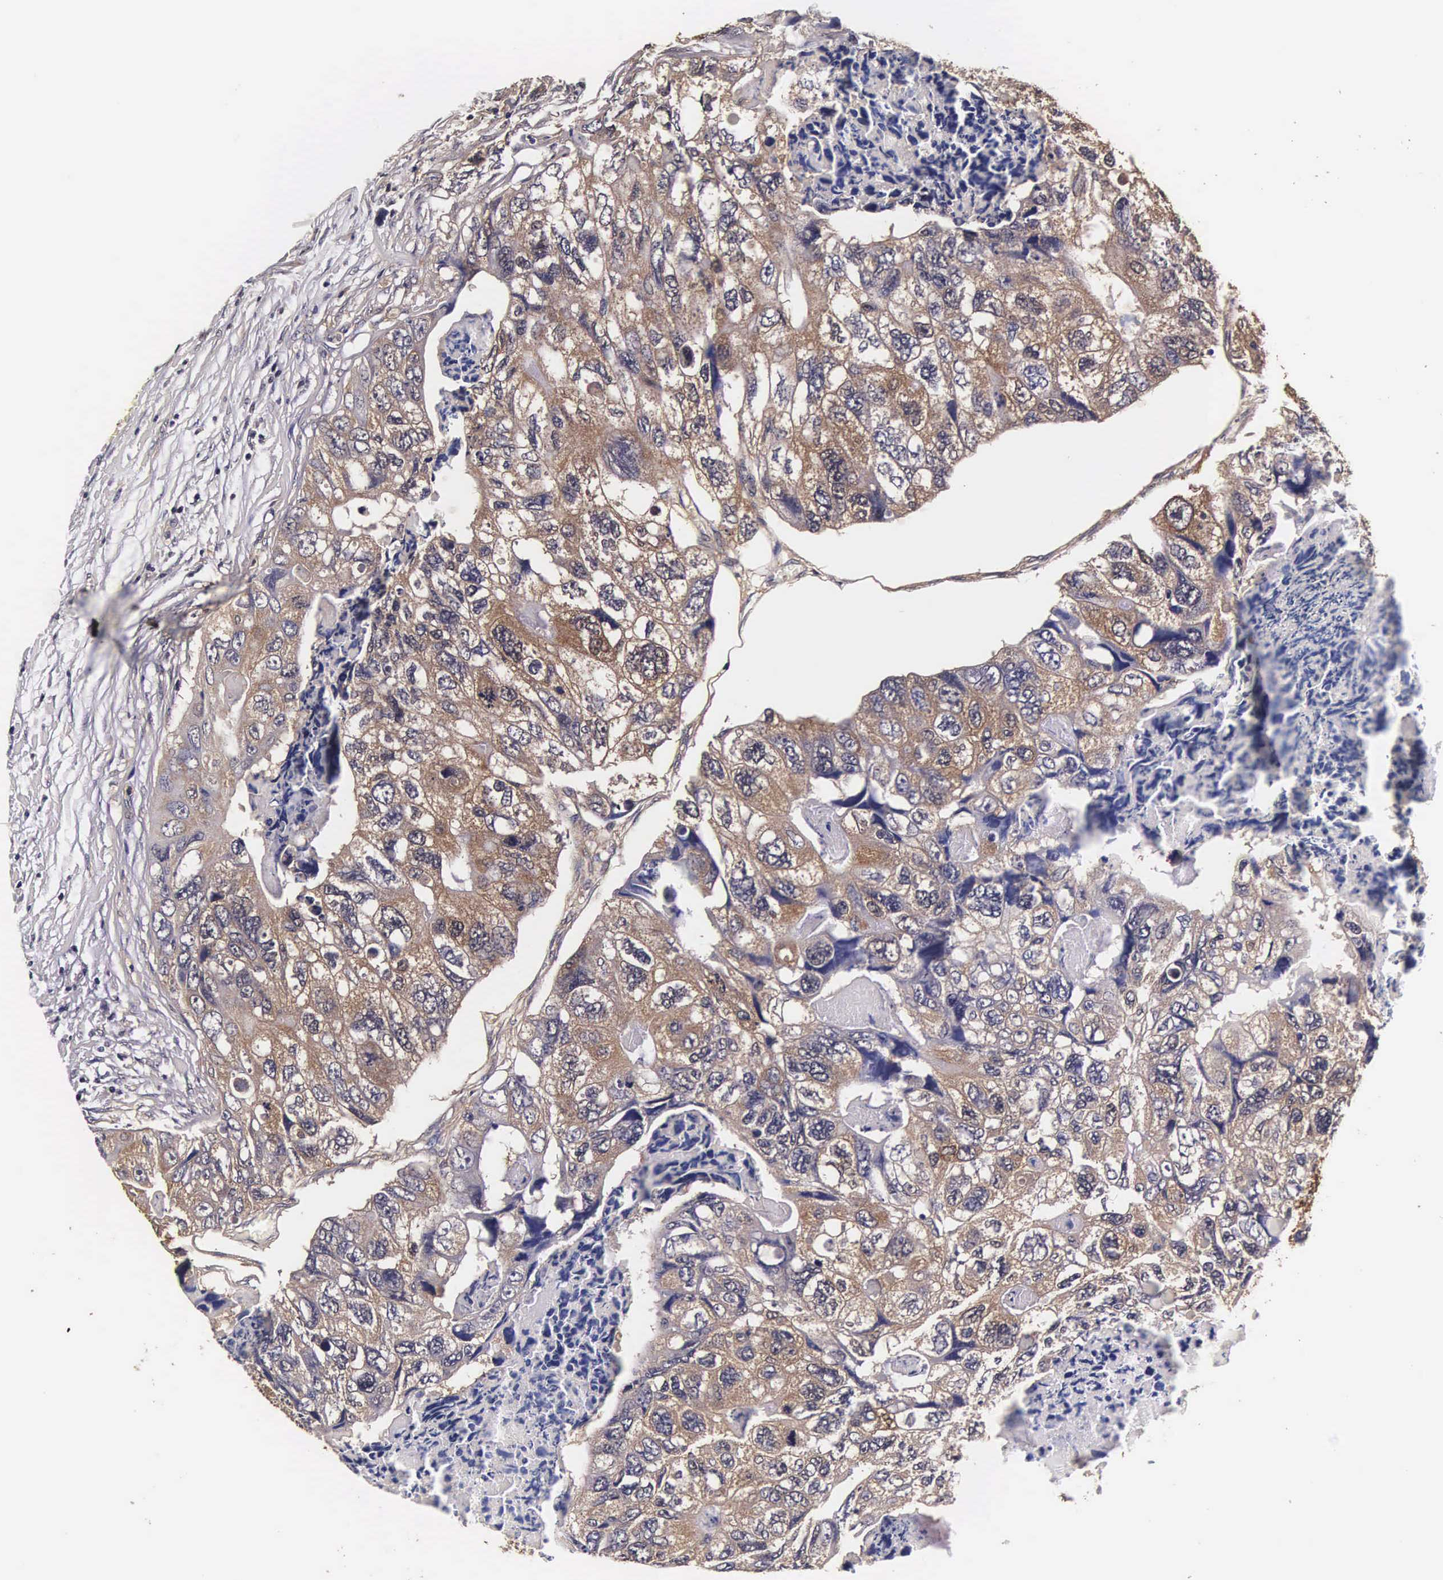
{"staining": {"intensity": "moderate", "quantity": "25%-75%", "location": "cytoplasmic/membranous,nuclear"}, "tissue": "colorectal cancer", "cell_type": "Tumor cells", "image_type": "cancer", "snomed": [{"axis": "morphology", "description": "Adenocarcinoma, NOS"}, {"axis": "topography", "description": "Rectum"}], "caption": "The histopathology image displays immunohistochemical staining of adenocarcinoma (colorectal). There is moderate cytoplasmic/membranous and nuclear staining is present in about 25%-75% of tumor cells. Ihc stains the protein in brown and the nuclei are stained blue.", "gene": "TECPR2", "patient": {"sex": "female", "age": 82}}